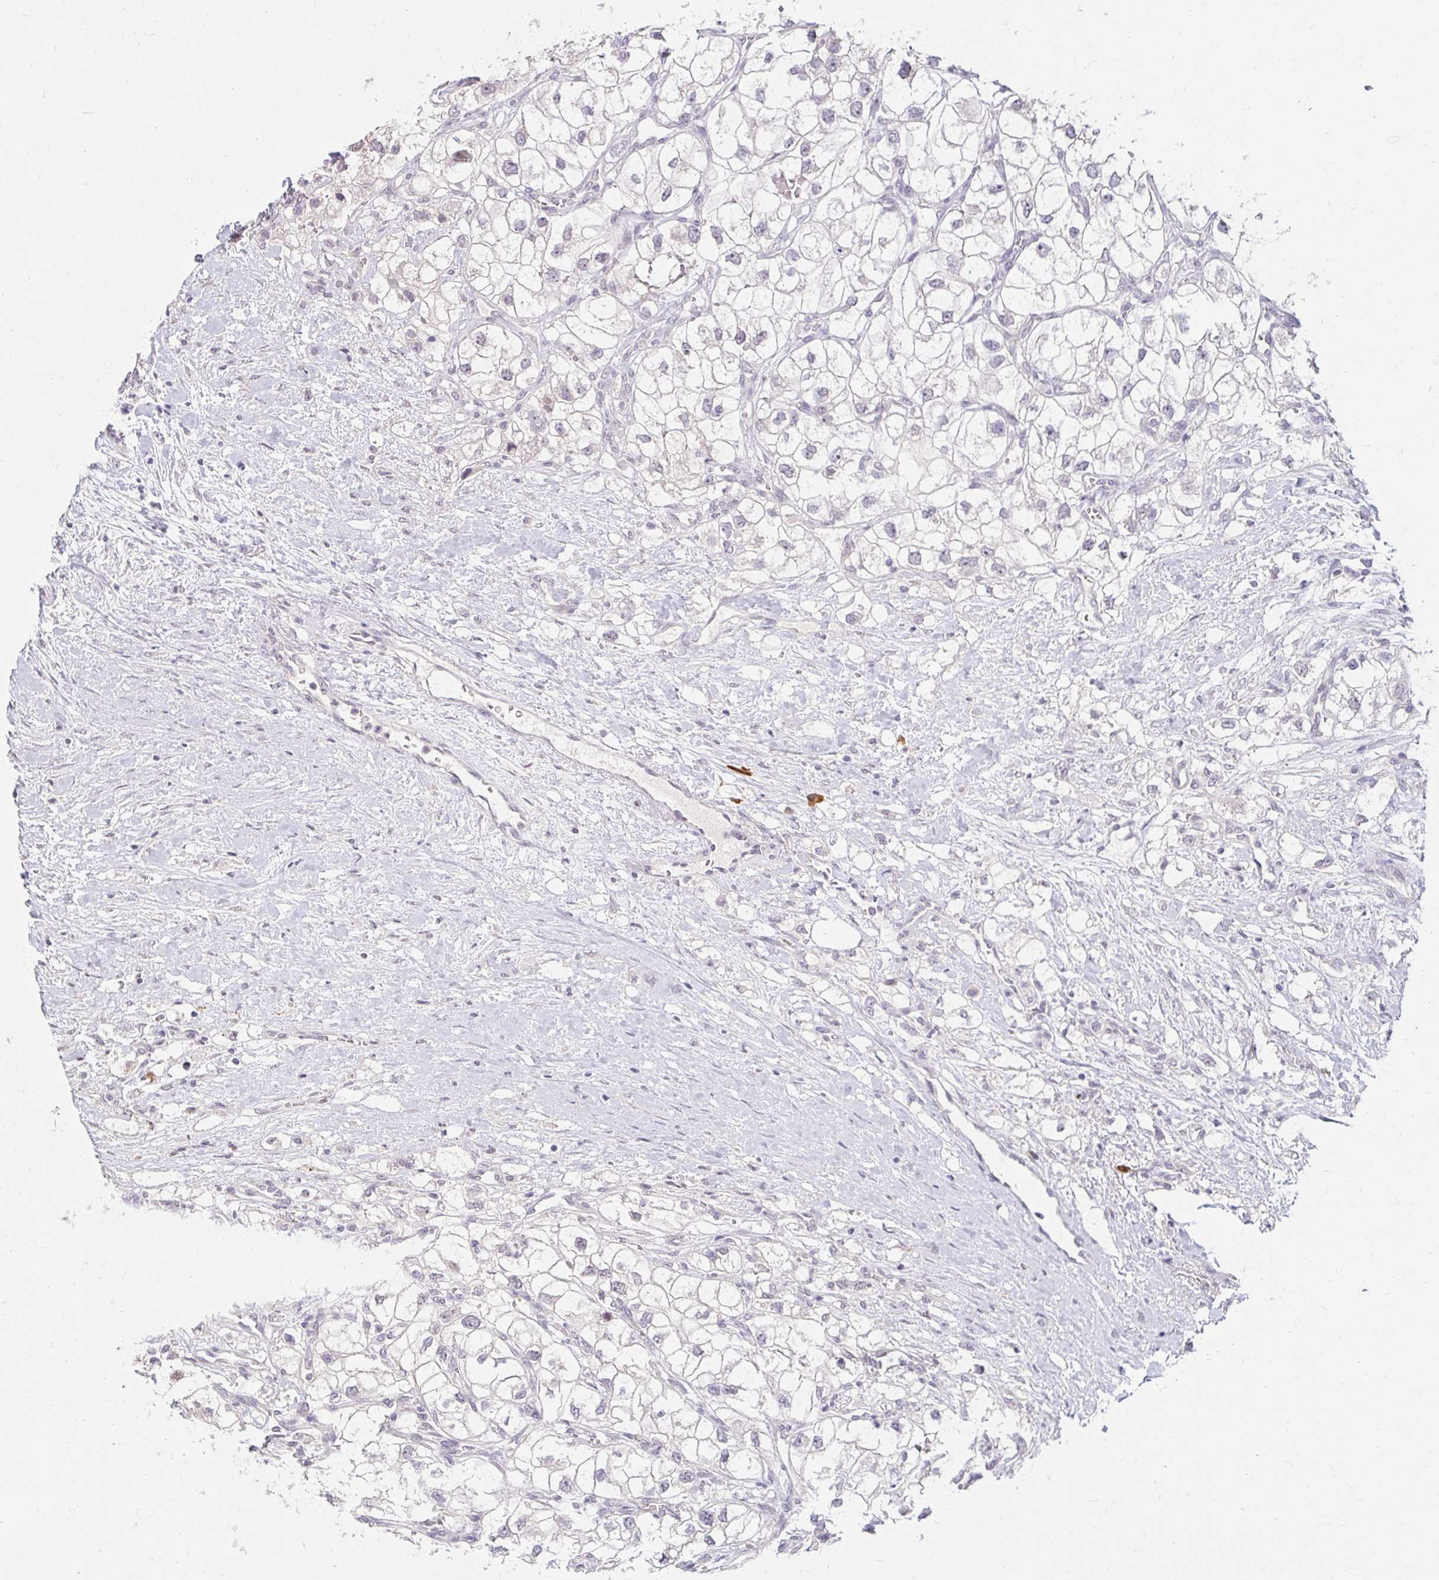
{"staining": {"intensity": "negative", "quantity": "none", "location": "none"}, "tissue": "renal cancer", "cell_type": "Tumor cells", "image_type": "cancer", "snomed": [{"axis": "morphology", "description": "Adenocarcinoma, NOS"}, {"axis": "topography", "description": "Kidney"}], "caption": "DAB immunohistochemical staining of adenocarcinoma (renal) exhibits no significant expression in tumor cells. (Brightfield microscopy of DAB (3,3'-diaminobenzidine) IHC at high magnification).", "gene": "DDN", "patient": {"sex": "male", "age": 59}}